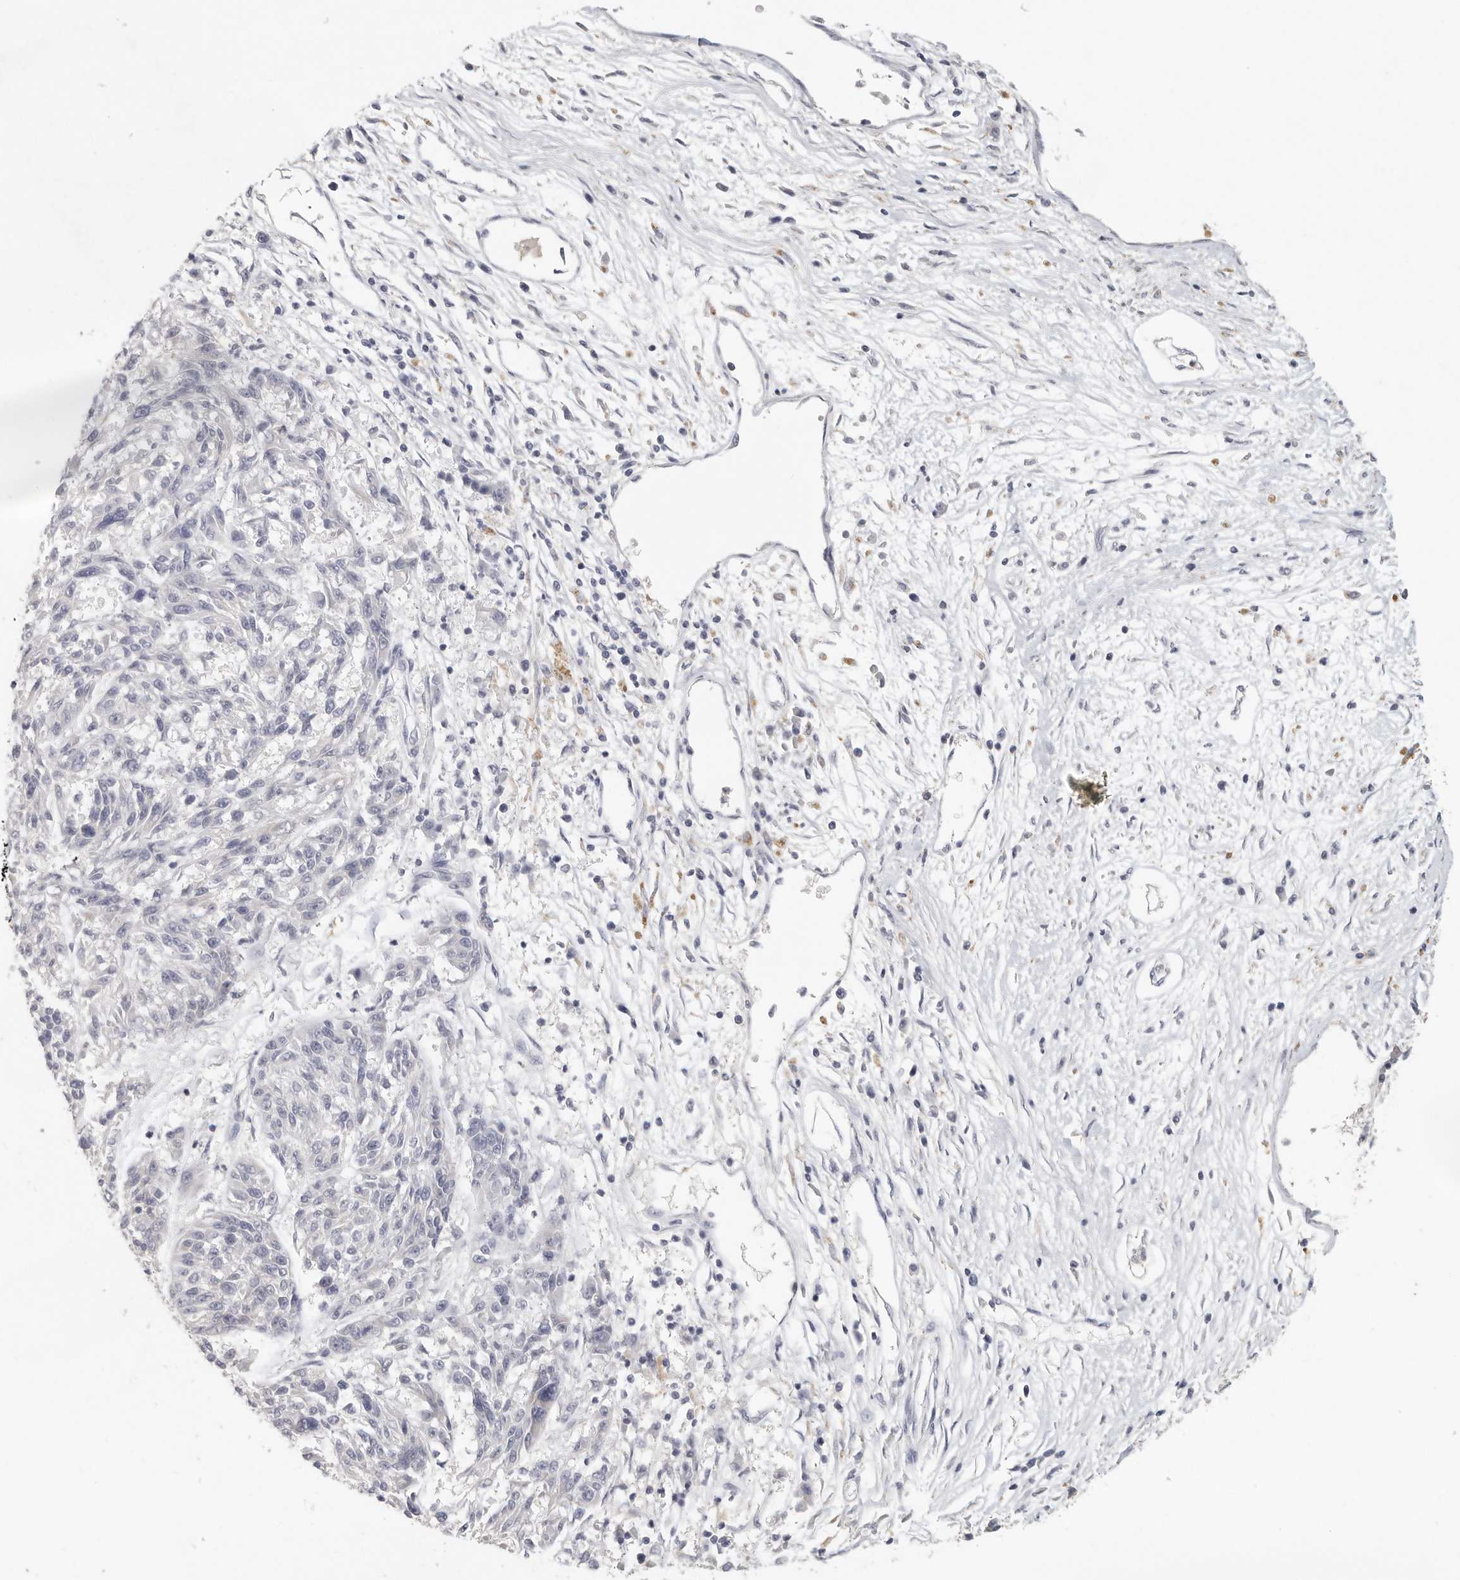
{"staining": {"intensity": "negative", "quantity": "none", "location": "none"}, "tissue": "melanoma", "cell_type": "Tumor cells", "image_type": "cancer", "snomed": [{"axis": "morphology", "description": "Malignant melanoma, NOS"}, {"axis": "topography", "description": "Skin"}], "caption": "An IHC micrograph of malignant melanoma is shown. There is no staining in tumor cells of malignant melanoma.", "gene": "DNAJC11", "patient": {"sex": "male", "age": 53}}